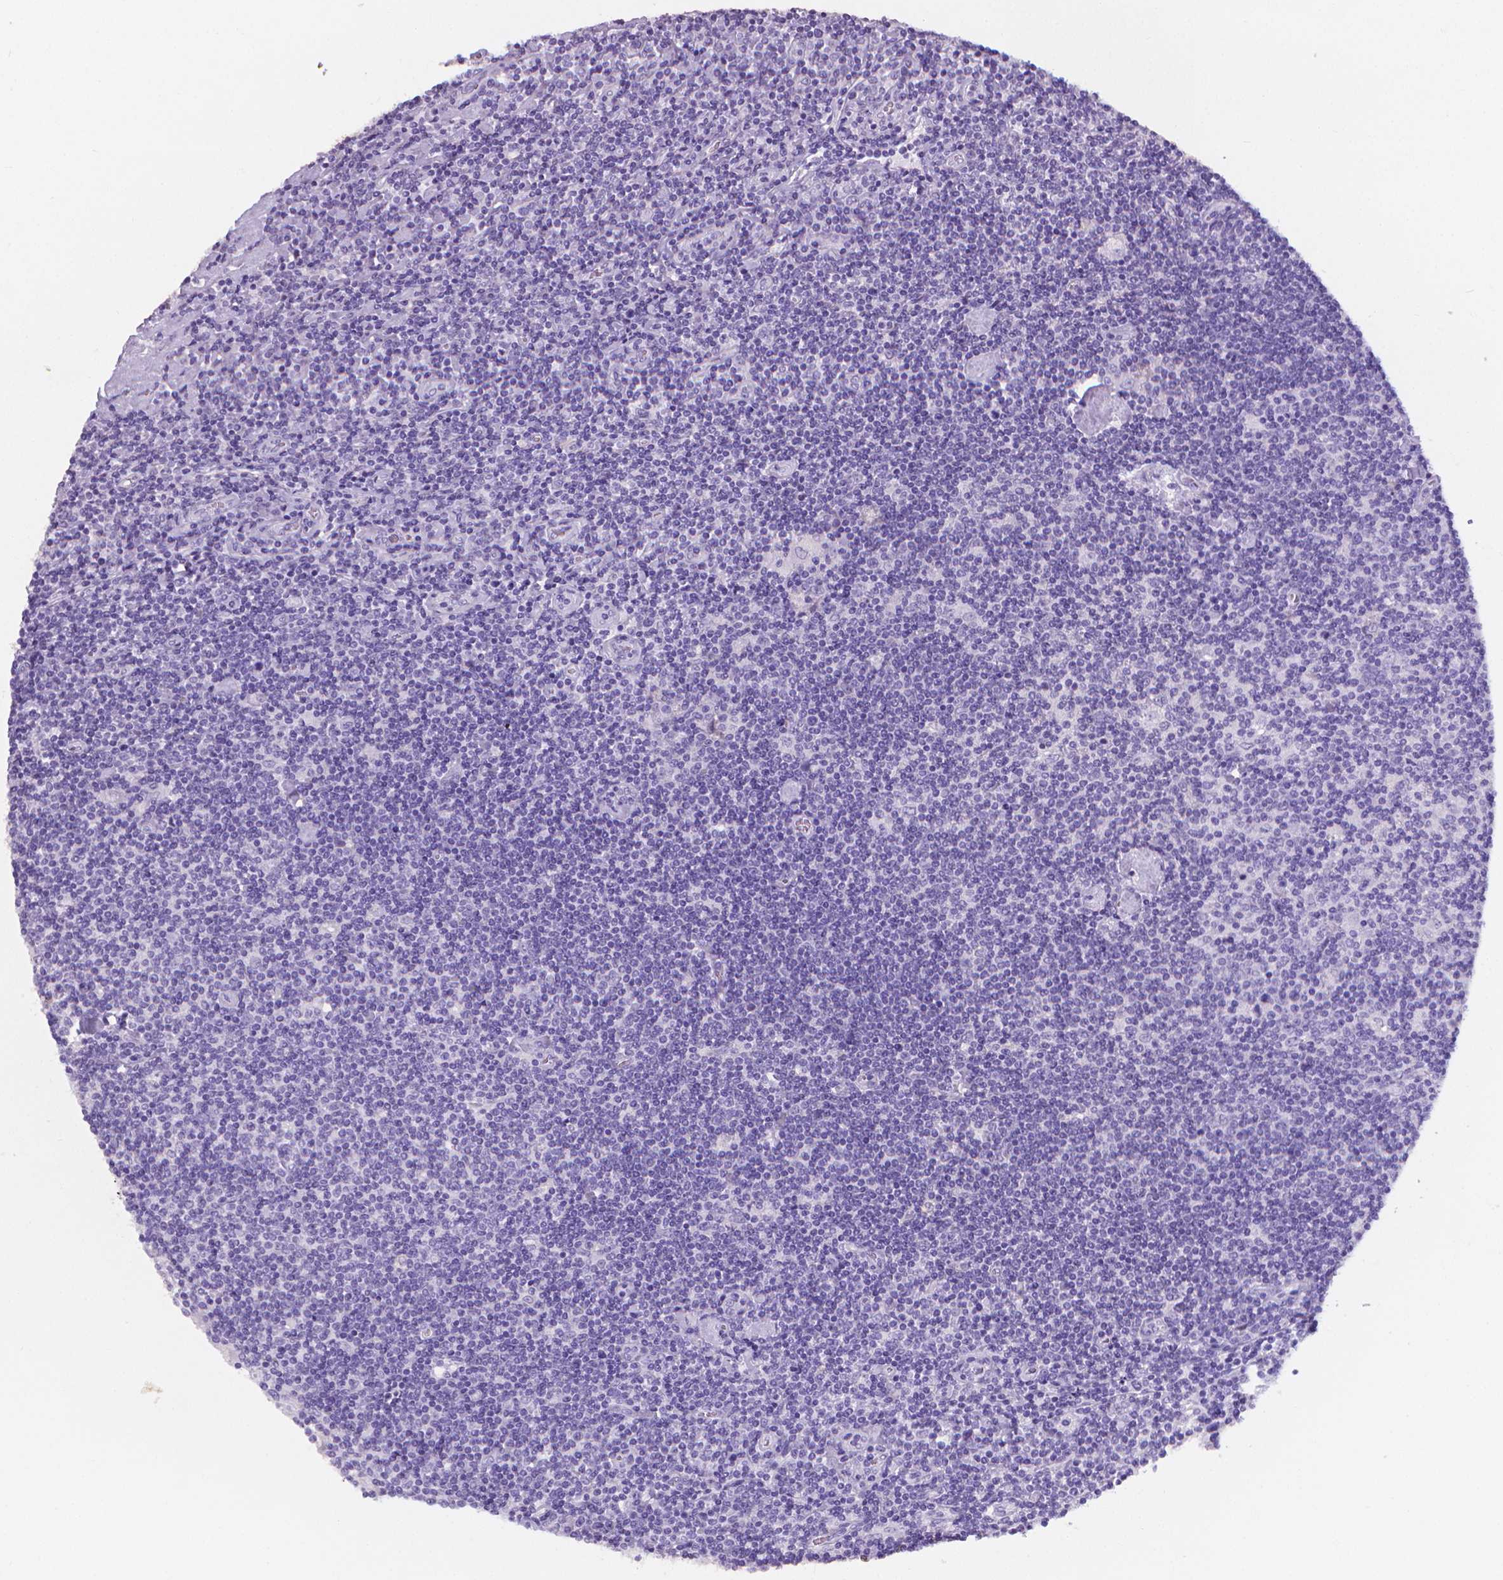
{"staining": {"intensity": "negative", "quantity": "none", "location": "none"}, "tissue": "lymphoma", "cell_type": "Tumor cells", "image_type": "cancer", "snomed": [{"axis": "morphology", "description": "Hodgkin's disease, NOS"}, {"axis": "topography", "description": "Lymph node"}], "caption": "A micrograph of Hodgkin's disease stained for a protein reveals no brown staining in tumor cells.", "gene": "XPNPEP2", "patient": {"sex": "male", "age": 40}}